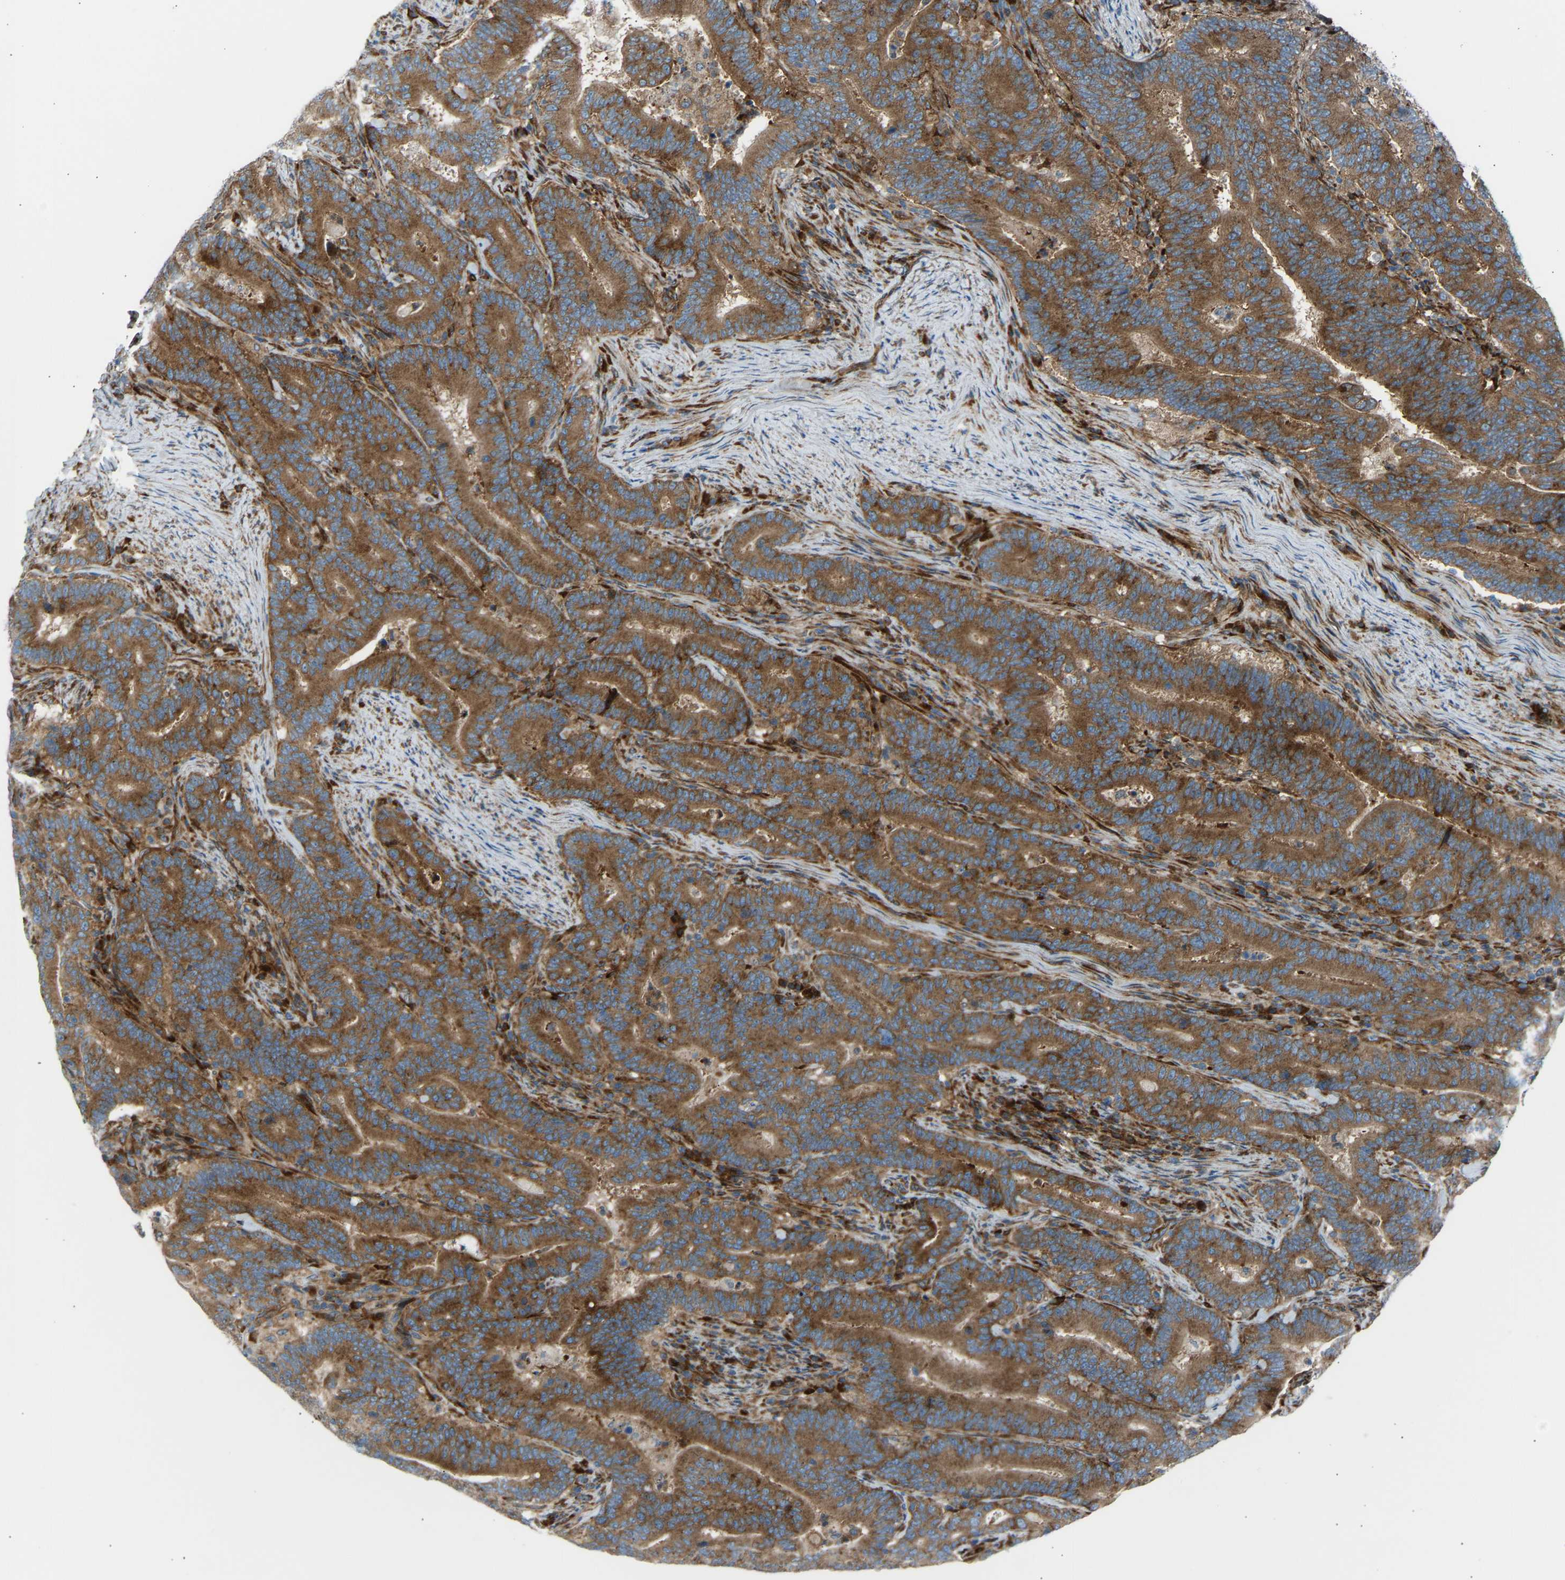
{"staining": {"intensity": "moderate", "quantity": ">75%", "location": "cytoplasmic/membranous"}, "tissue": "colorectal cancer", "cell_type": "Tumor cells", "image_type": "cancer", "snomed": [{"axis": "morphology", "description": "Adenocarcinoma, NOS"}, {"axis": "topography", "description": "Colon"}], "caption": "An immunohistochemistry (IHC) photomicrograph of tumor tissue is shown. Protein staining in brown labels moderate cytoplasmic/membranous positivity in colorectal adenocarcinoma within tumor cells.", "gene": "VPS41", "patient": {"sex": "female", "age": 66}}